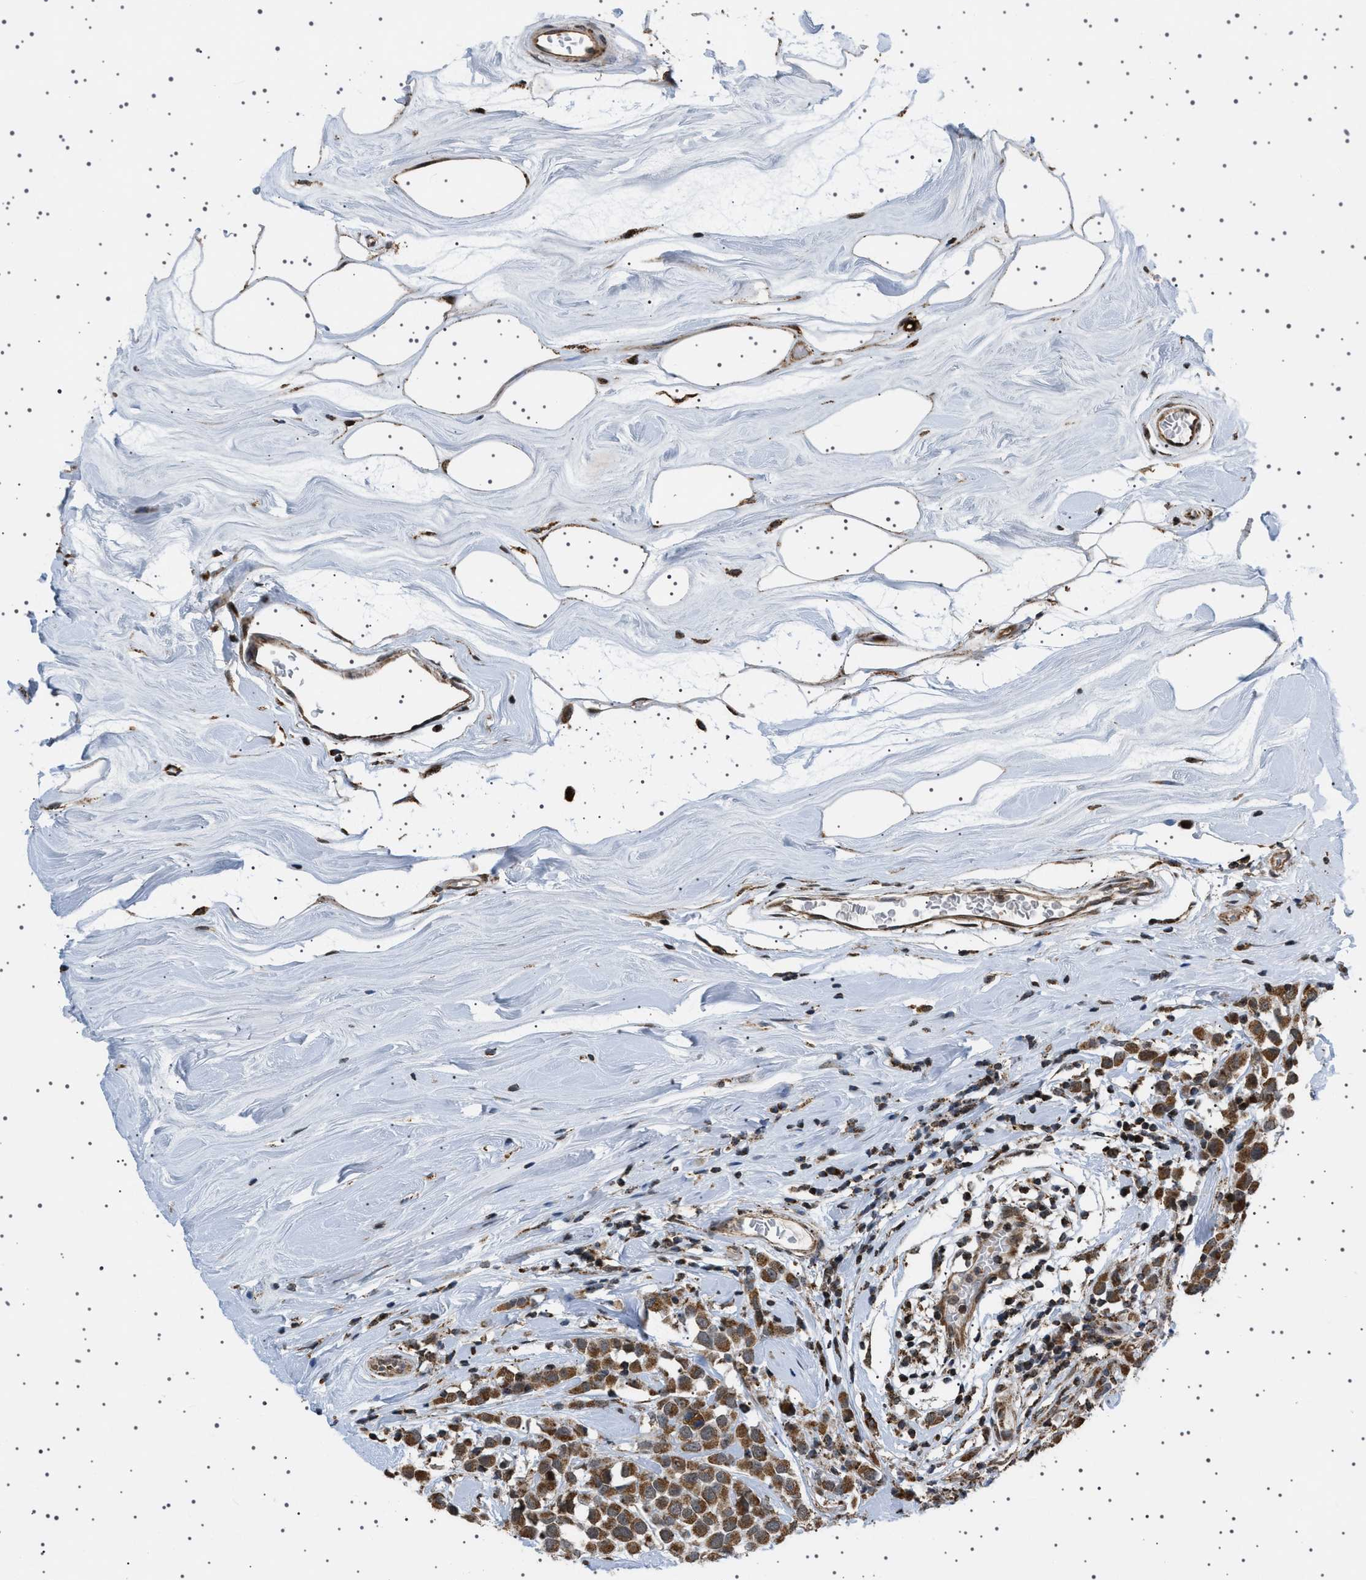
{"staining": {"intensity": "moderate", "quantity": ">75%", "location": "cytoplasmic/membranous"}, "tissue": "breast cancer", "cell_type": "Tumor cells", "image_type": "cancer", "snomed": [{"axis": "morphology", "description": "Duct carcinoma"}, {"axis": "topography", "description": "Breast"}], "caption": "The histopathology image displays a brown stain indicating the presence of a protein in the cytoplasmic/membranous of tumor cells in infiltrating ductal carcinoma (breast).", "gene": "MELK", "patient": {"sex": "female", "age": 61}}